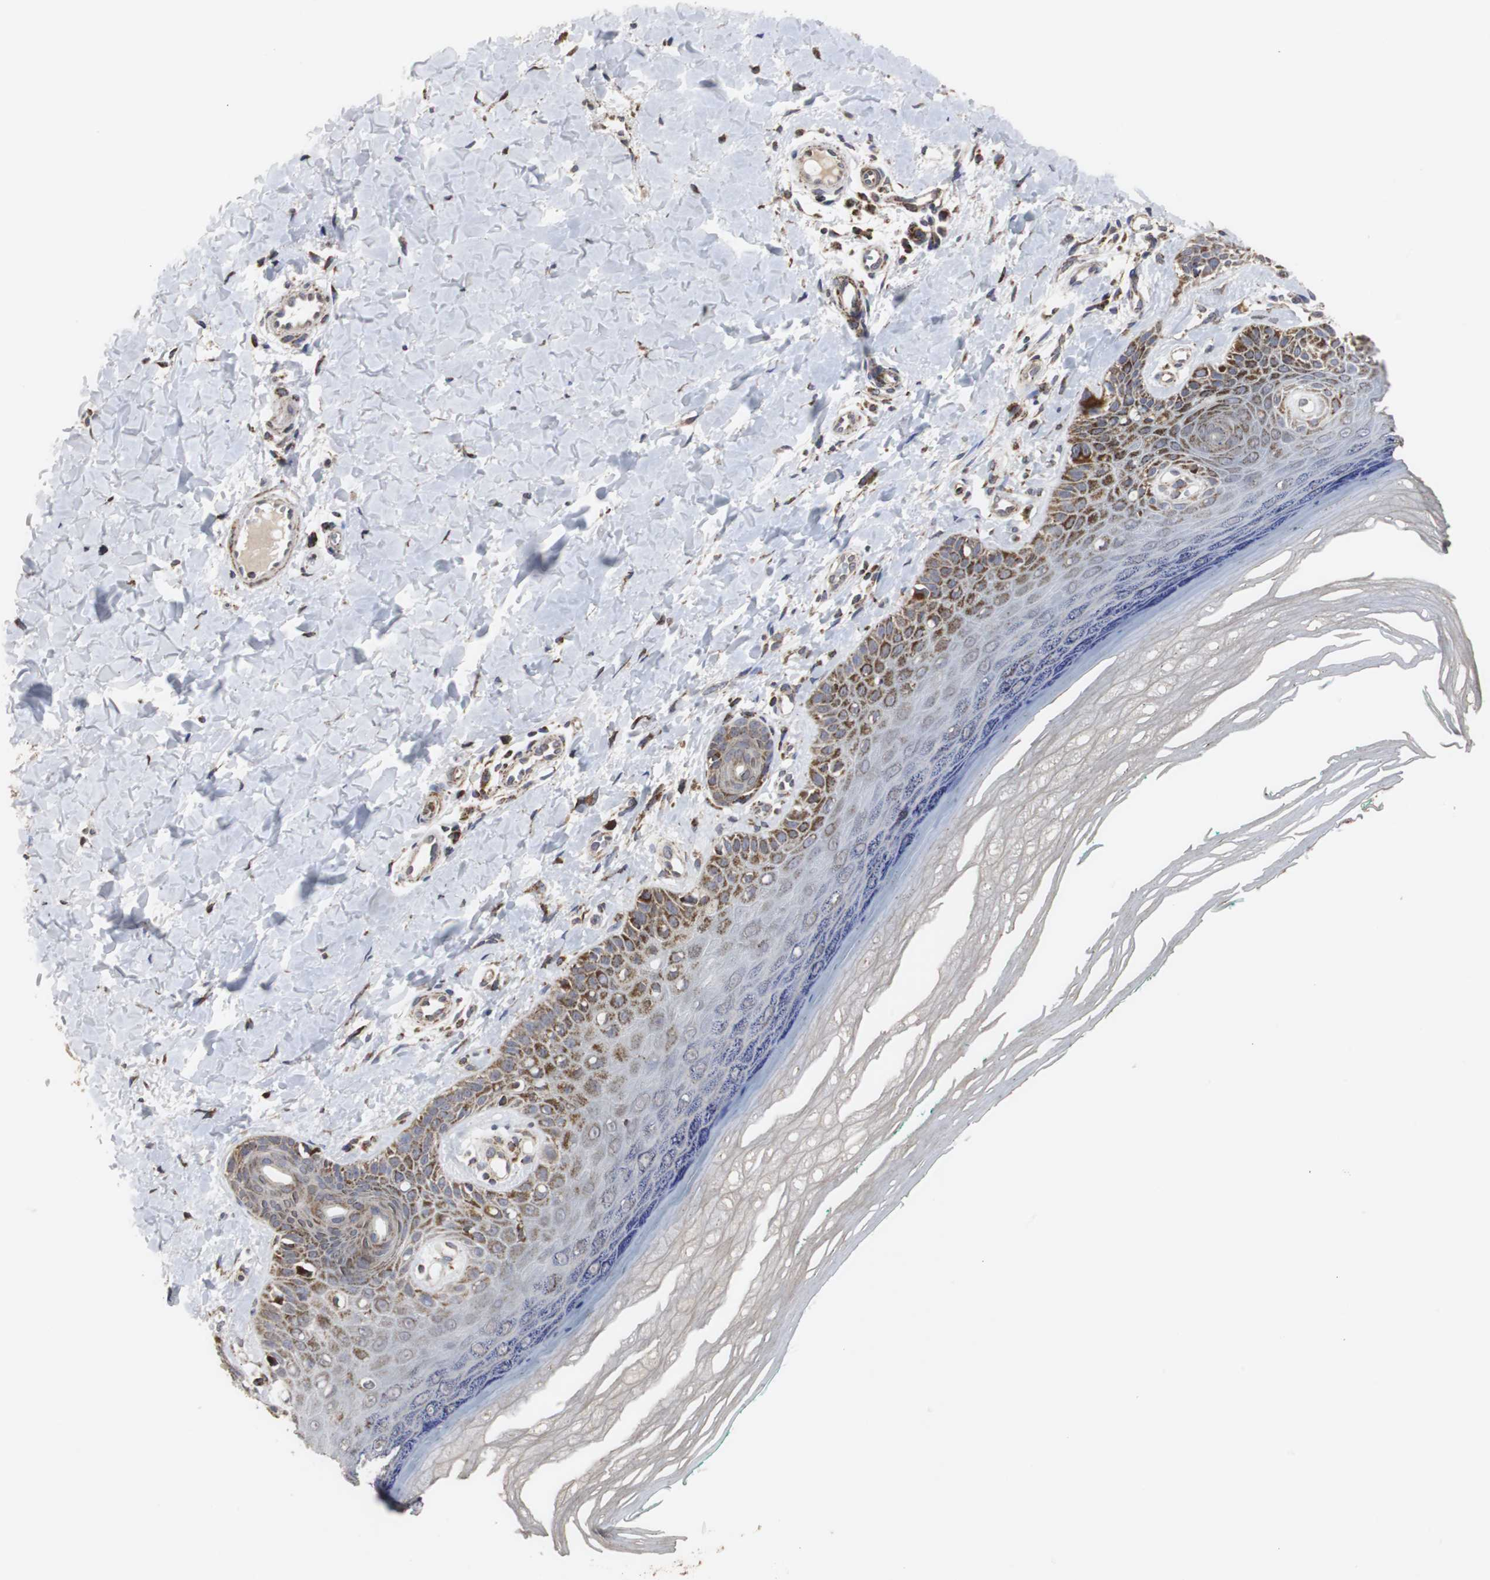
{"staining": {"intensity": "moderate", "quantity": ">75%", "location": "cytoplasmic/membranous"}, "tissue": "skin", "cell_type": "Fibroblasts", "image_type": "normal", "snomed": [{"axis": "morphology", "description": "Normal tissue, NOS"}, {"axis": "topography", "description": "Skin"}], "caption": "Benign skin was stained to show a protein in brown. There is medium levels of moderate cytoplasmic/membranous staining in about >75% of fibroblasts. (Stains: DAB (3,3'-diaminobenzidine) in brown, nuclei in blue, Microscopy: brightfield microscopy at high magnification).", "gene": "HSD17B10", "patient": {"sex": "male", "age": 26}}